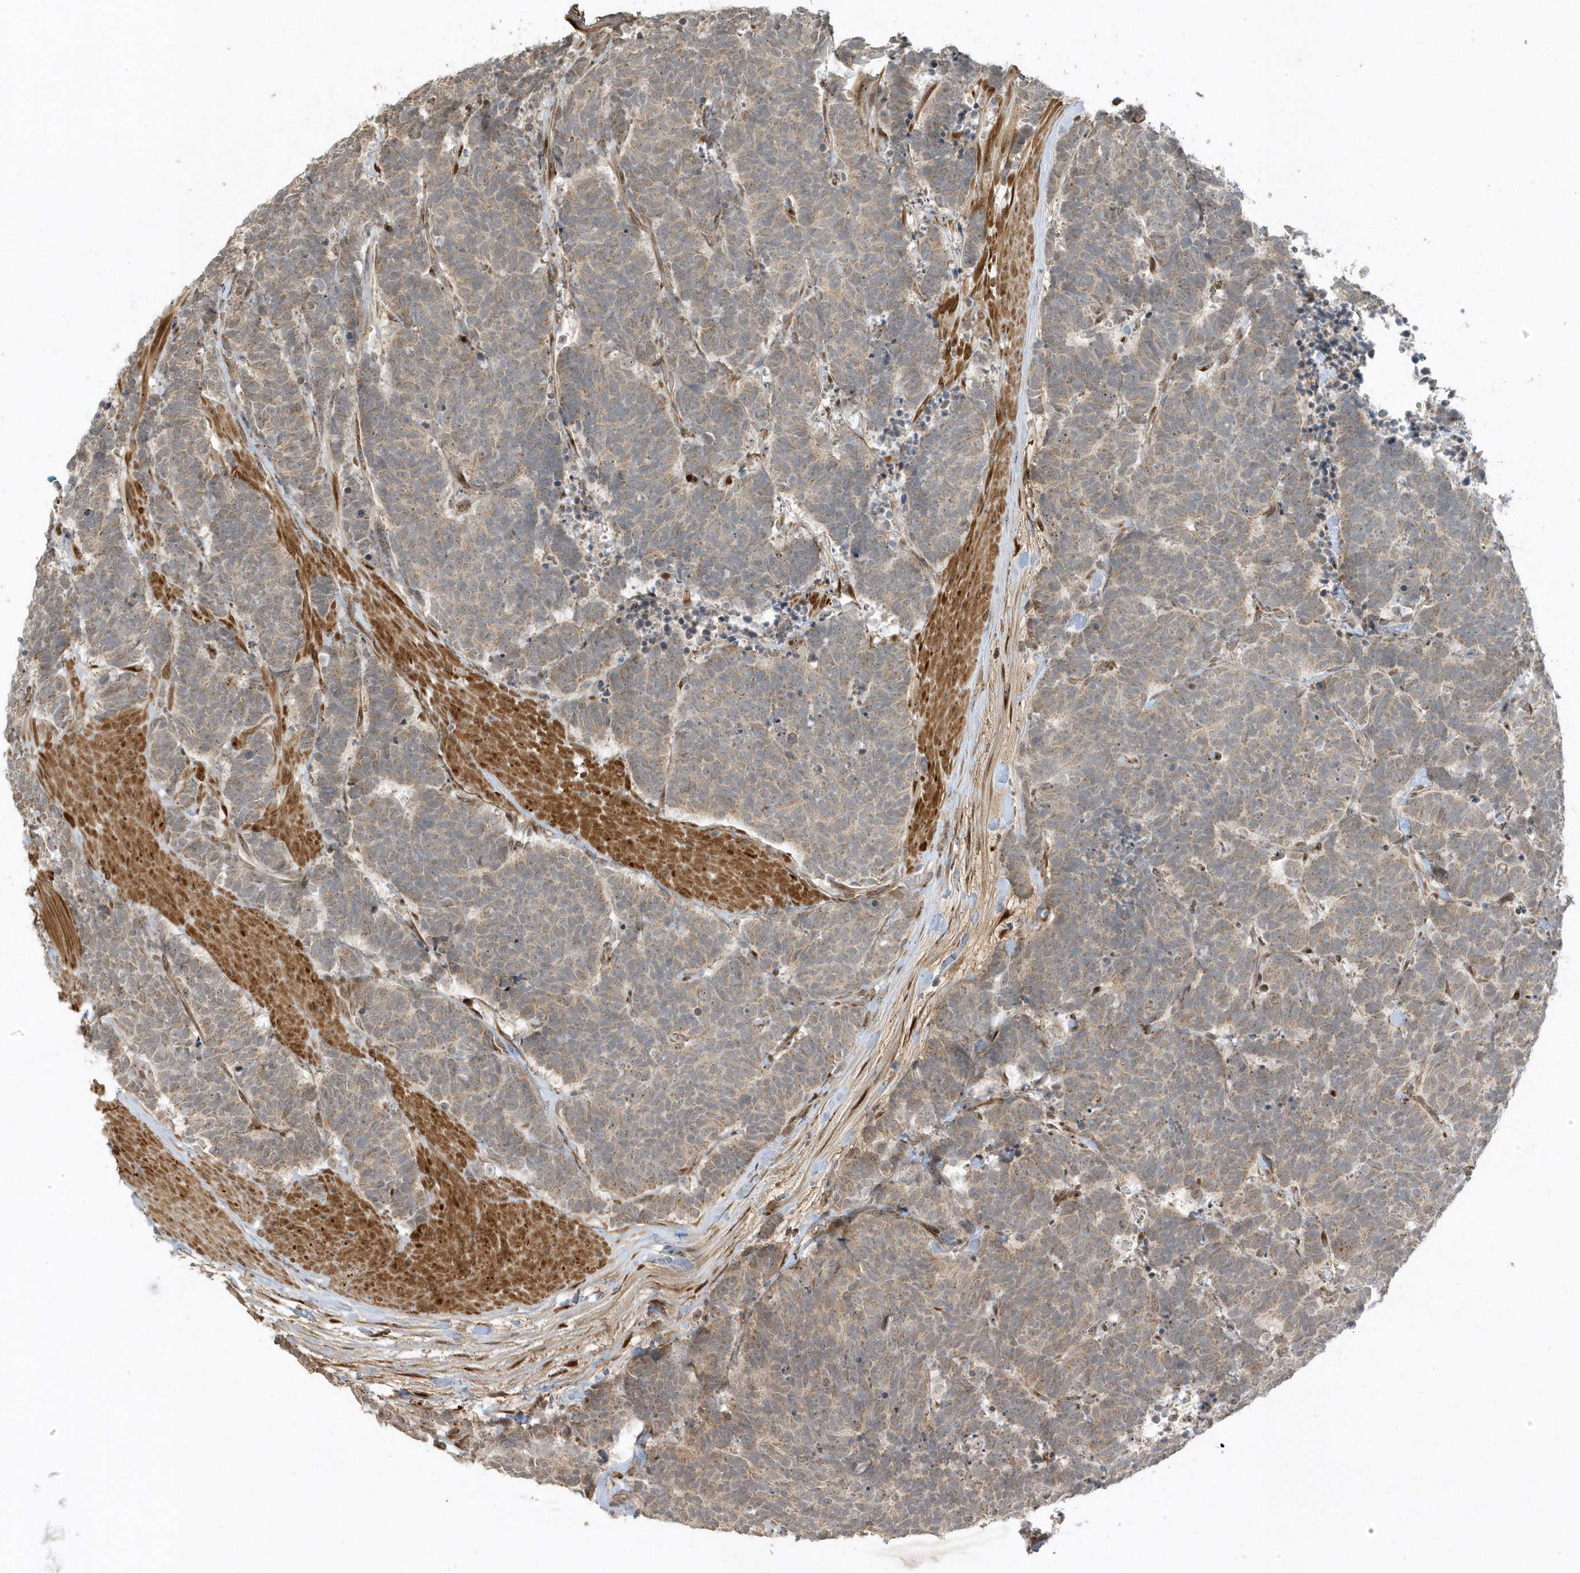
{"staining": {"intensity": "weak", "quantity": ">75%", "location": "cytoplasmic/membranous"}, "tissue": "carcinoid", "cell_type": "Tumor cells", "image_type": "cancer", "snomed": [{"axis": "morphology", "description": "Carcinoma, NOS"}, {"axis": "morphology", "description": "Carcinoid, malignant, NOS"}, {"axis": "topography", "description": "Urinary bladder"}], "caption": "DAB (3,3'-diaminobenzidine) immunohistochemical staining of human malignant carcinoid reveals weak cytoplasmic/membranous protein expression in about >75% of tumor cells.", "gene": "ECM2", "patient": {"sex": "male", "age": 57}}